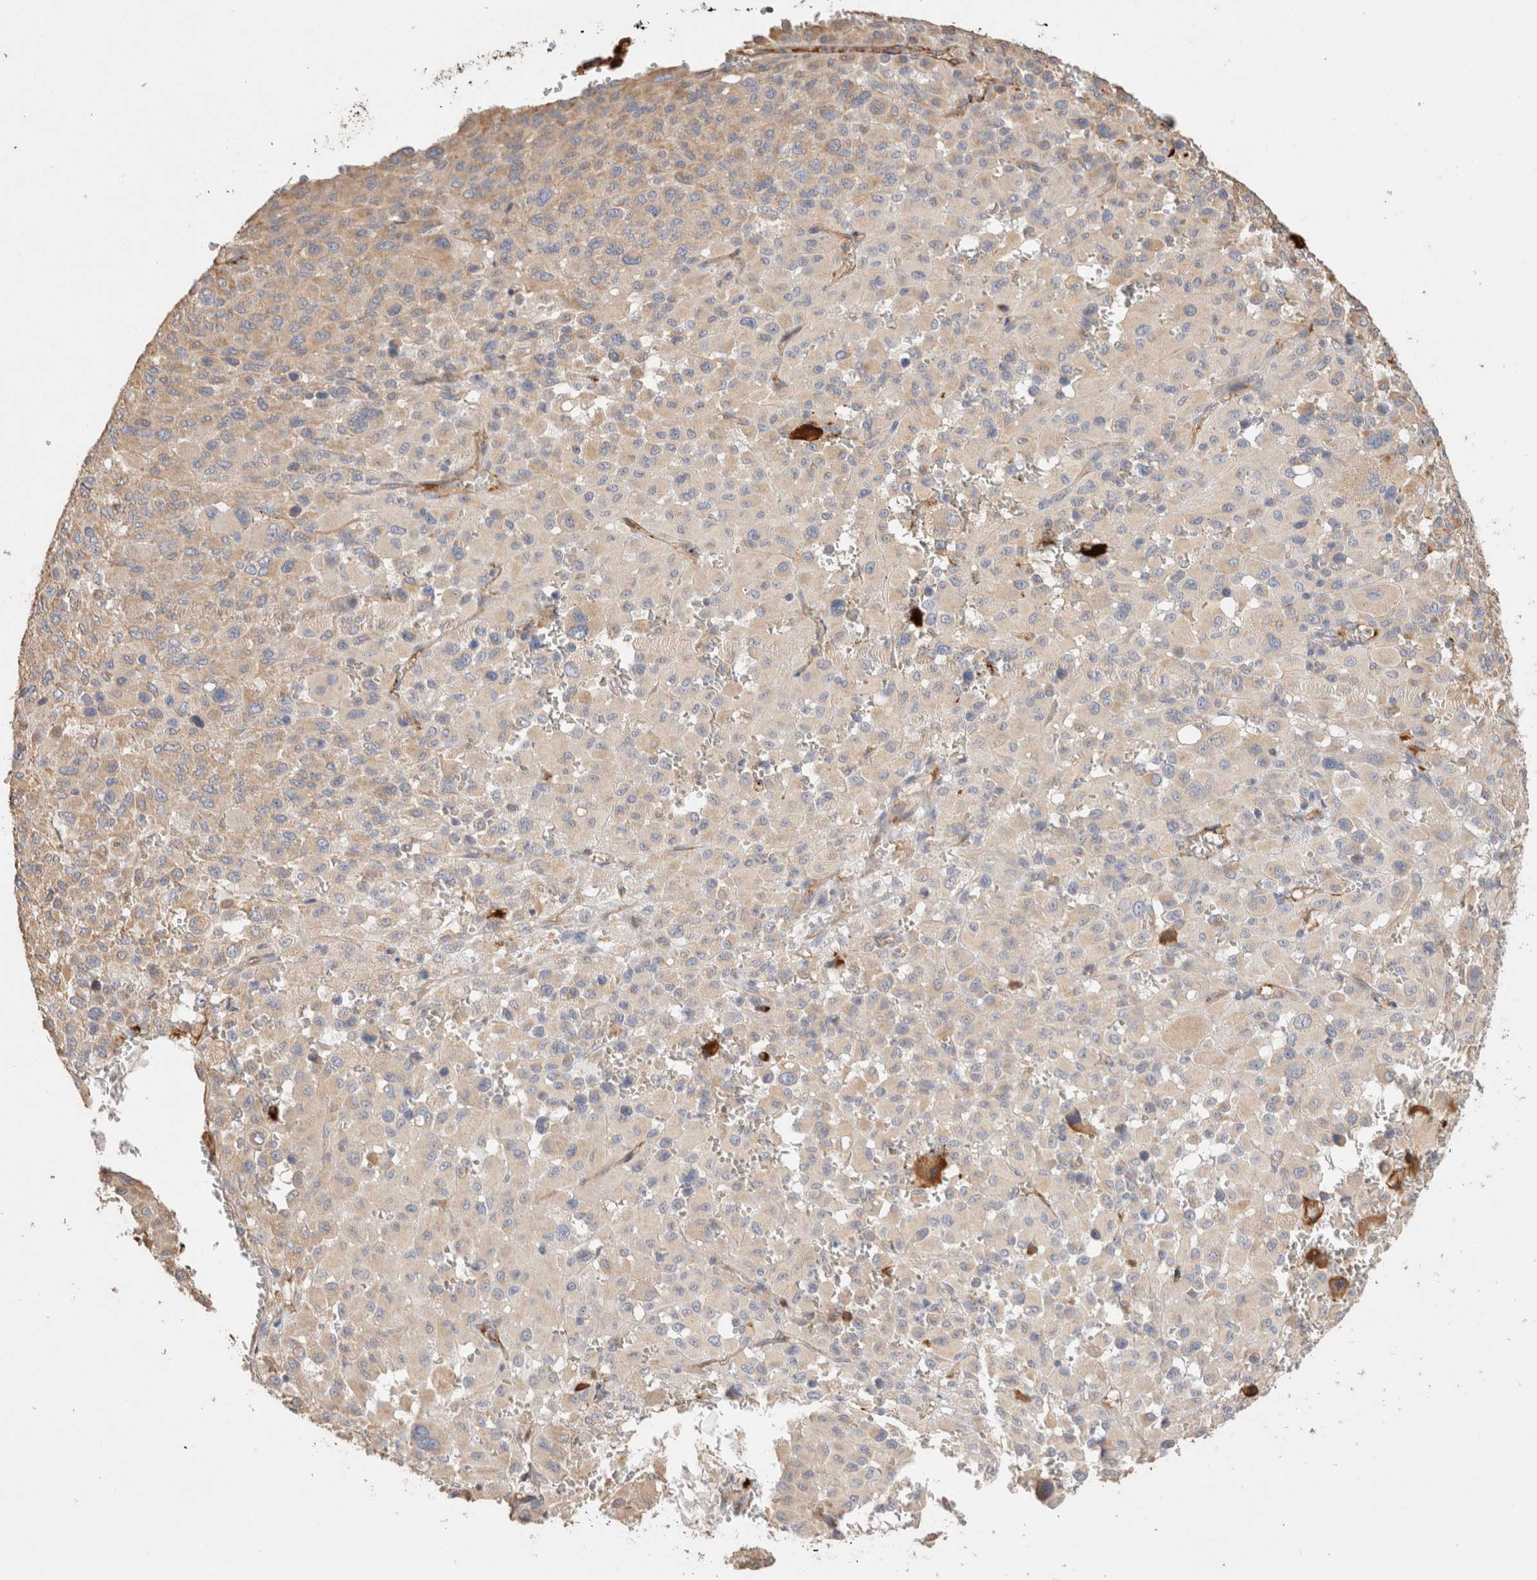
{"staining": {"intensity": "weak", "quantity": "<25%", "location": "cytoplasmic/membranous"}, "tissue": "melanoma", "cell_type": "Tumor cells", "image_type": "cancer", "snomed": [{"axis": "morphology", "description": "Malignant melanoma, Metastatic site"}, {"axis": "topography", "description": "Skin"}], "caption": "There is no significant positivity in tumor cells of melanoma.", "gene": "PROS1", "patient": {"sex": "female", "age": 74}}